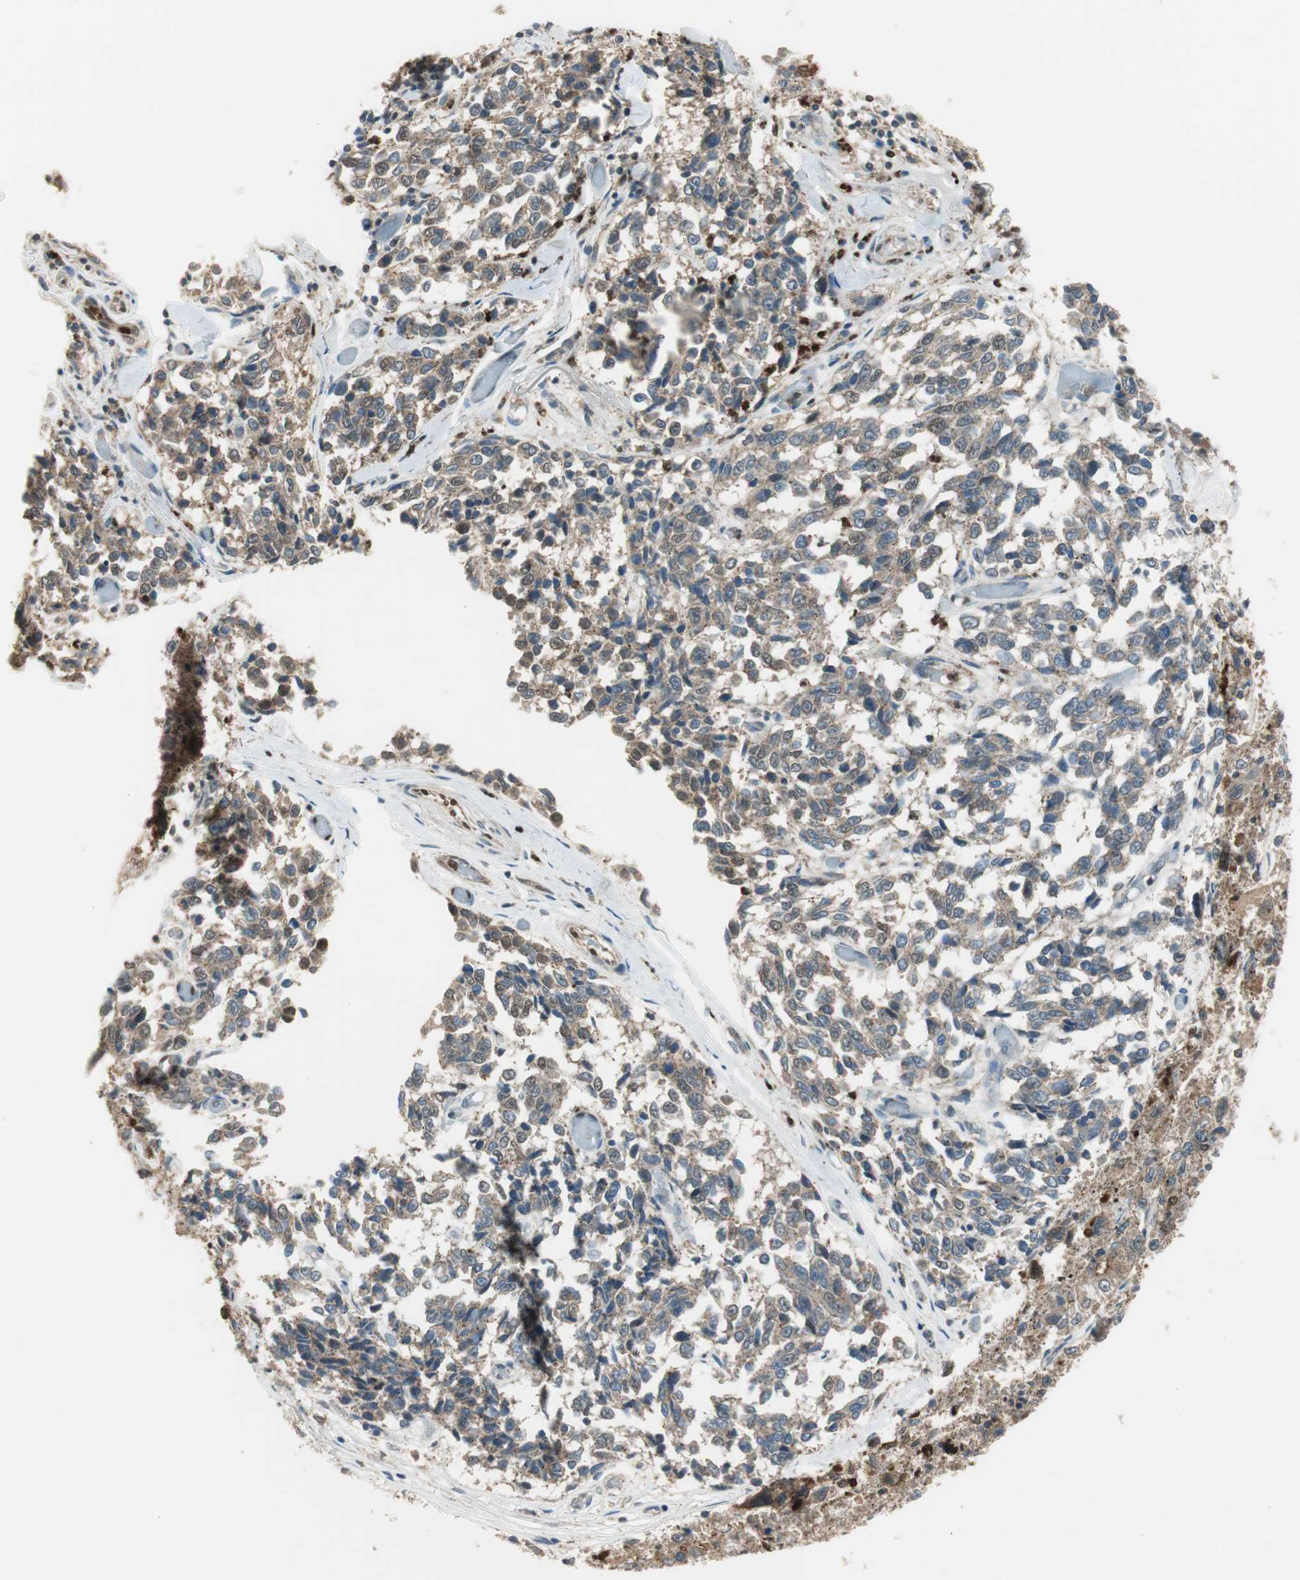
{"staining": {"intensity": "weak", "quantity": "25%-75%", "location": "cytoplasmic/membranous"}, "tissue": "melanoma", "cell_type": "Tumor cells", "image_type": "cancer", "snomed": [{"axis": "morphology", "description": "Malignant melanoma, NOS"}, {"axis": "topography", "description": "Skin"}], "caption": "This image reveals IHC staining of human malignant melanoma, with low weak cytoplasmic/membranous staining in about 25%-75% of tumor cells.", "gene": "LTA4H", "patient": {"sex": "female", "age": 64}}